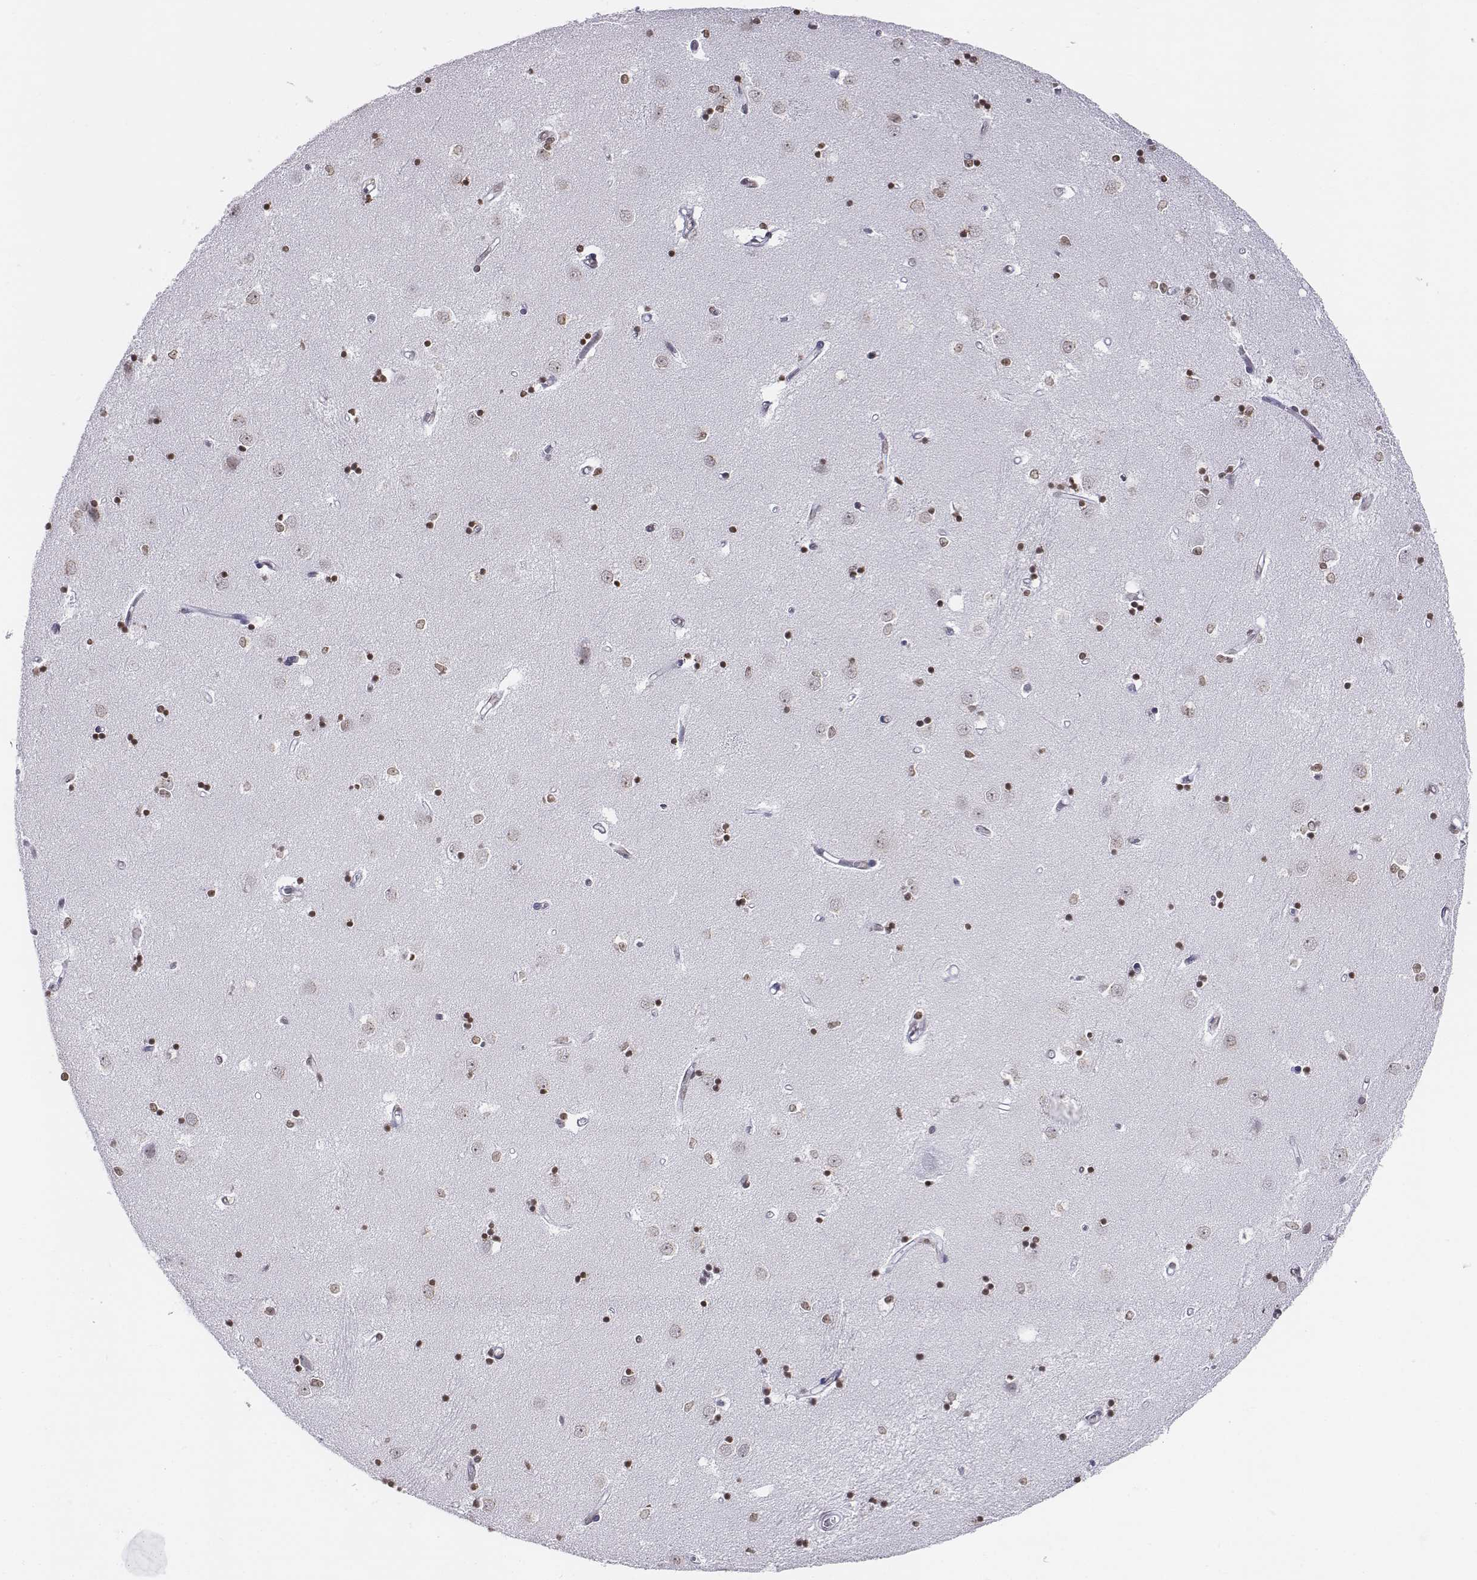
{"staining": {"intensity": "moderate", "quantity": ">75%", "location": "nuclear"}, "tissue": "caudate", "cell_type": "Glial cells", "image_type": "normal", "snomed": [{"axis": "morphology", "description": "Normal tissue, NOS"}, {"axis": "topography", "description": "Lateral ventricle wall"}], "caption": "Brown immunohistochemical staining in benign caudate reveals moderate nuclear staining in approximately >75% of glial cells.", "gene": "BARHL1", "patient": {"sex": "male", "age": 54}}